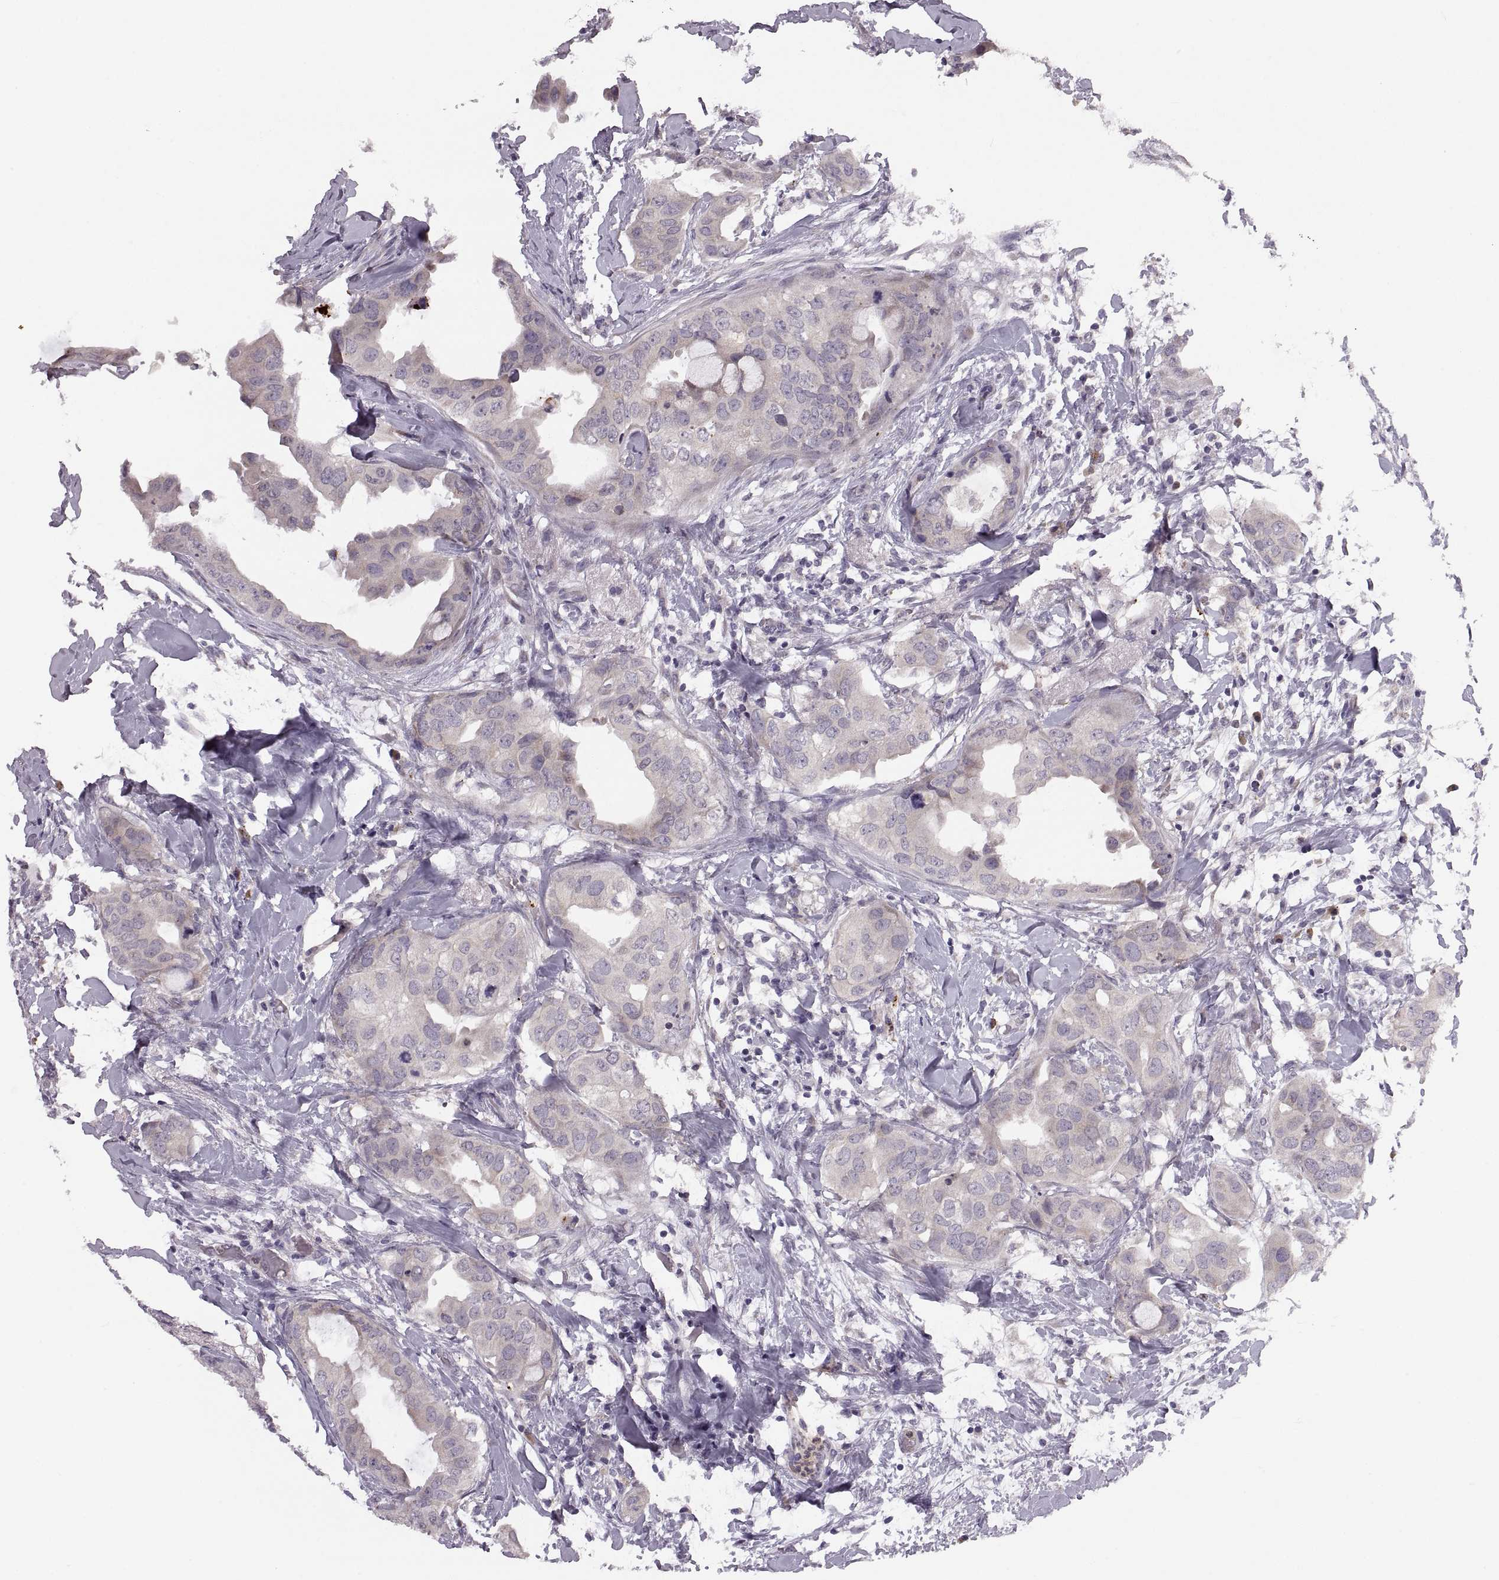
{"staining": {"intensity": "weak", "quantity": "25%-75%", "location": "cytoplasmic/membranous"}, "tissue": "breast cancer", "cell_type": "Tumor cells", "image_type": "cancer", "snomed": [{"axis": "morphology", "description": "Normal tissue, NOS"}, {"axis": "morphology", "description": "Duct carcinoma"}, {"axis": "topography", "description": "Breast"}], "caption": "This micrograph demonstrates IHC staining of human breast infiltrating ductal carcinoma, with low weak cytoplasmic/membranous expression in approximately 25%-75% of tumor cells.", "gene": "ADH6", "patient": {"sex": "female", "age": 40}}